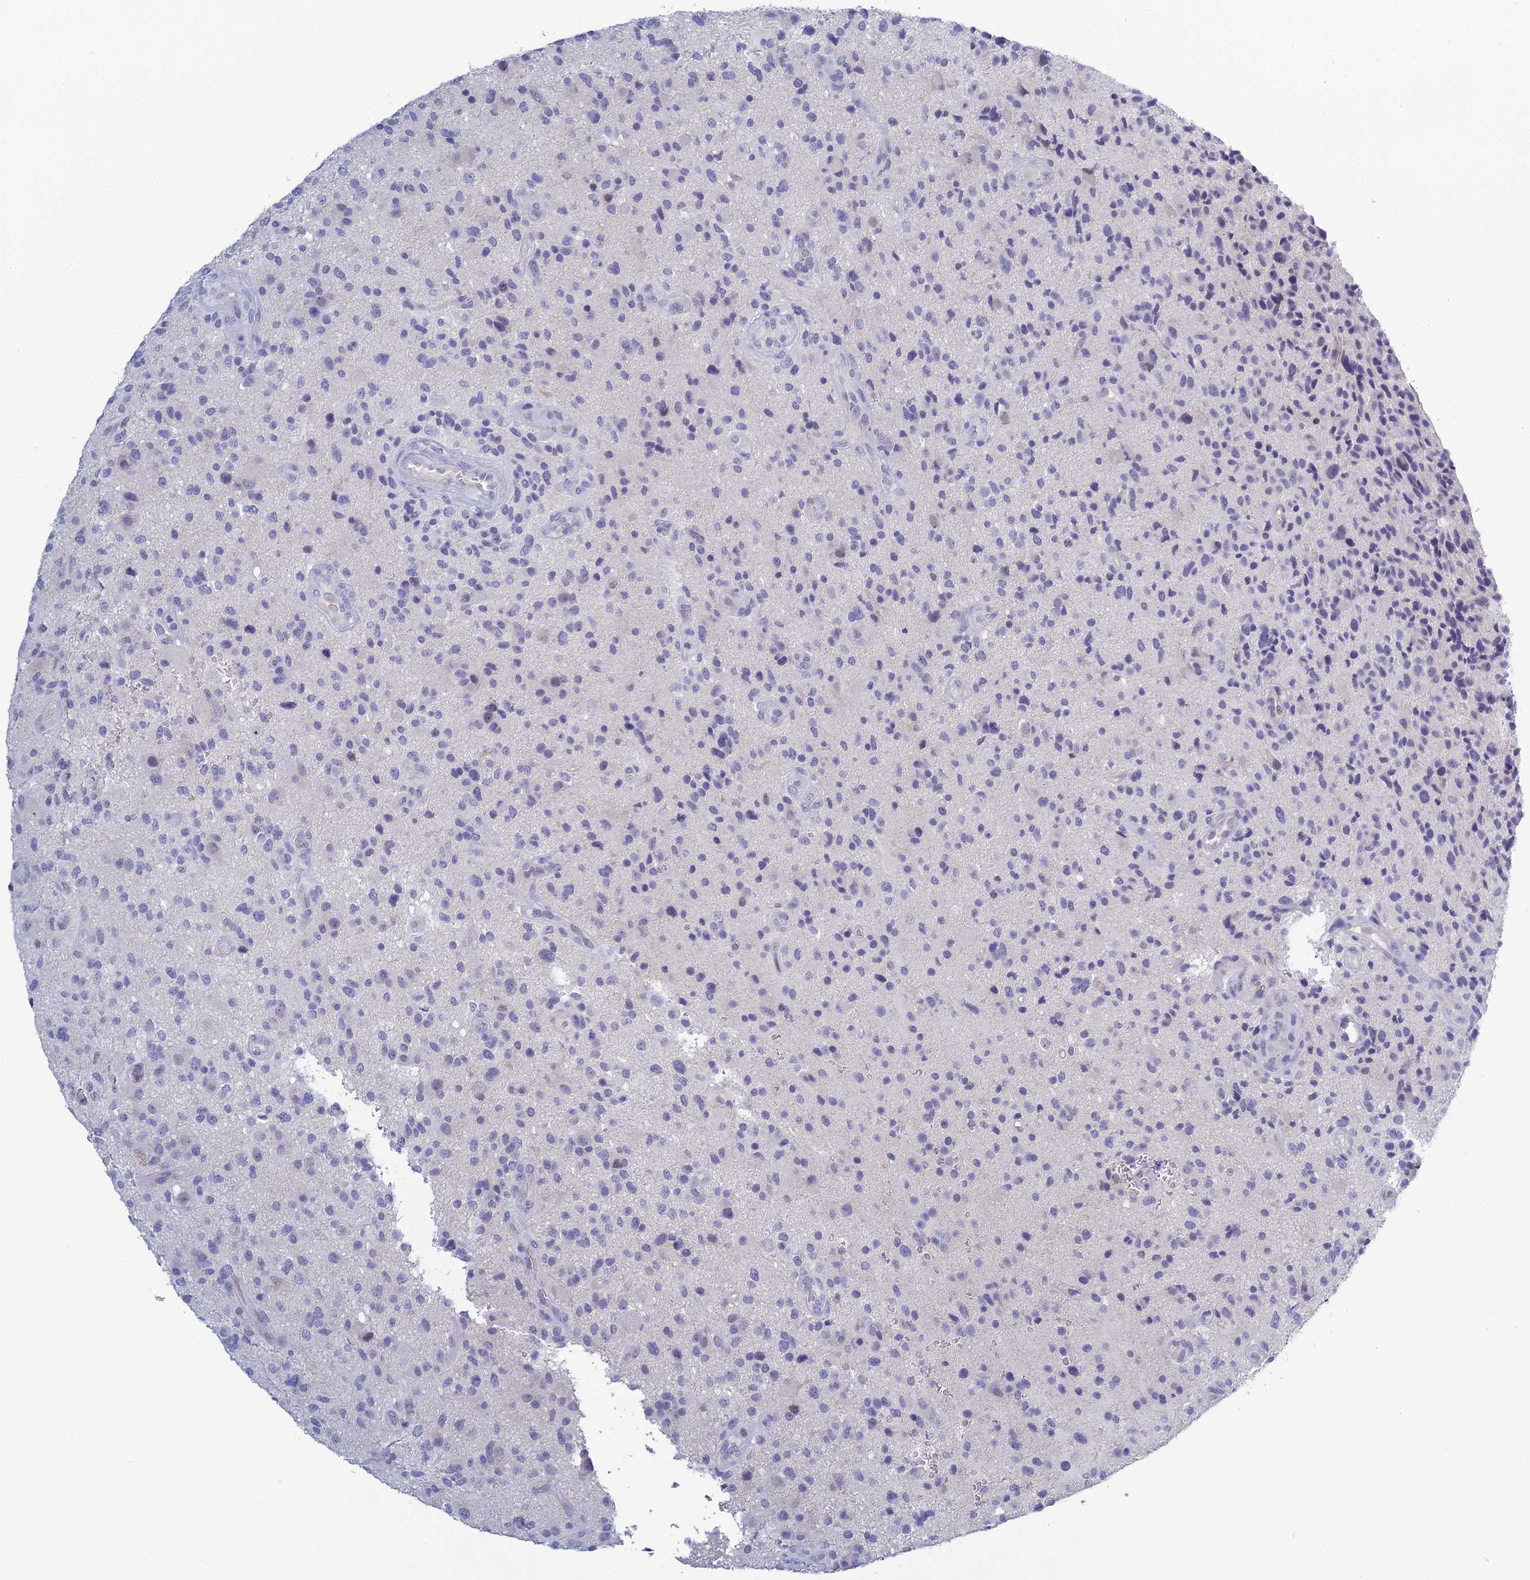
{"staining": {"intensity": "negative", "quantity": "none", "location": "none"}, "tissue": "glioma", "cell_type": "Tumor cells", "image_type": "cancer", "snomed": [{"axis": "morphology", "description": "Glioma, malignant, High grade"}, {"axis": "topography", "description": "Brain"}], "caption": "Glioma stained for a protein using immunohistochemistry reveals no expression tumor cells.", "gene": "MUC13", "patient": {"sex": "male", "age": 47}}